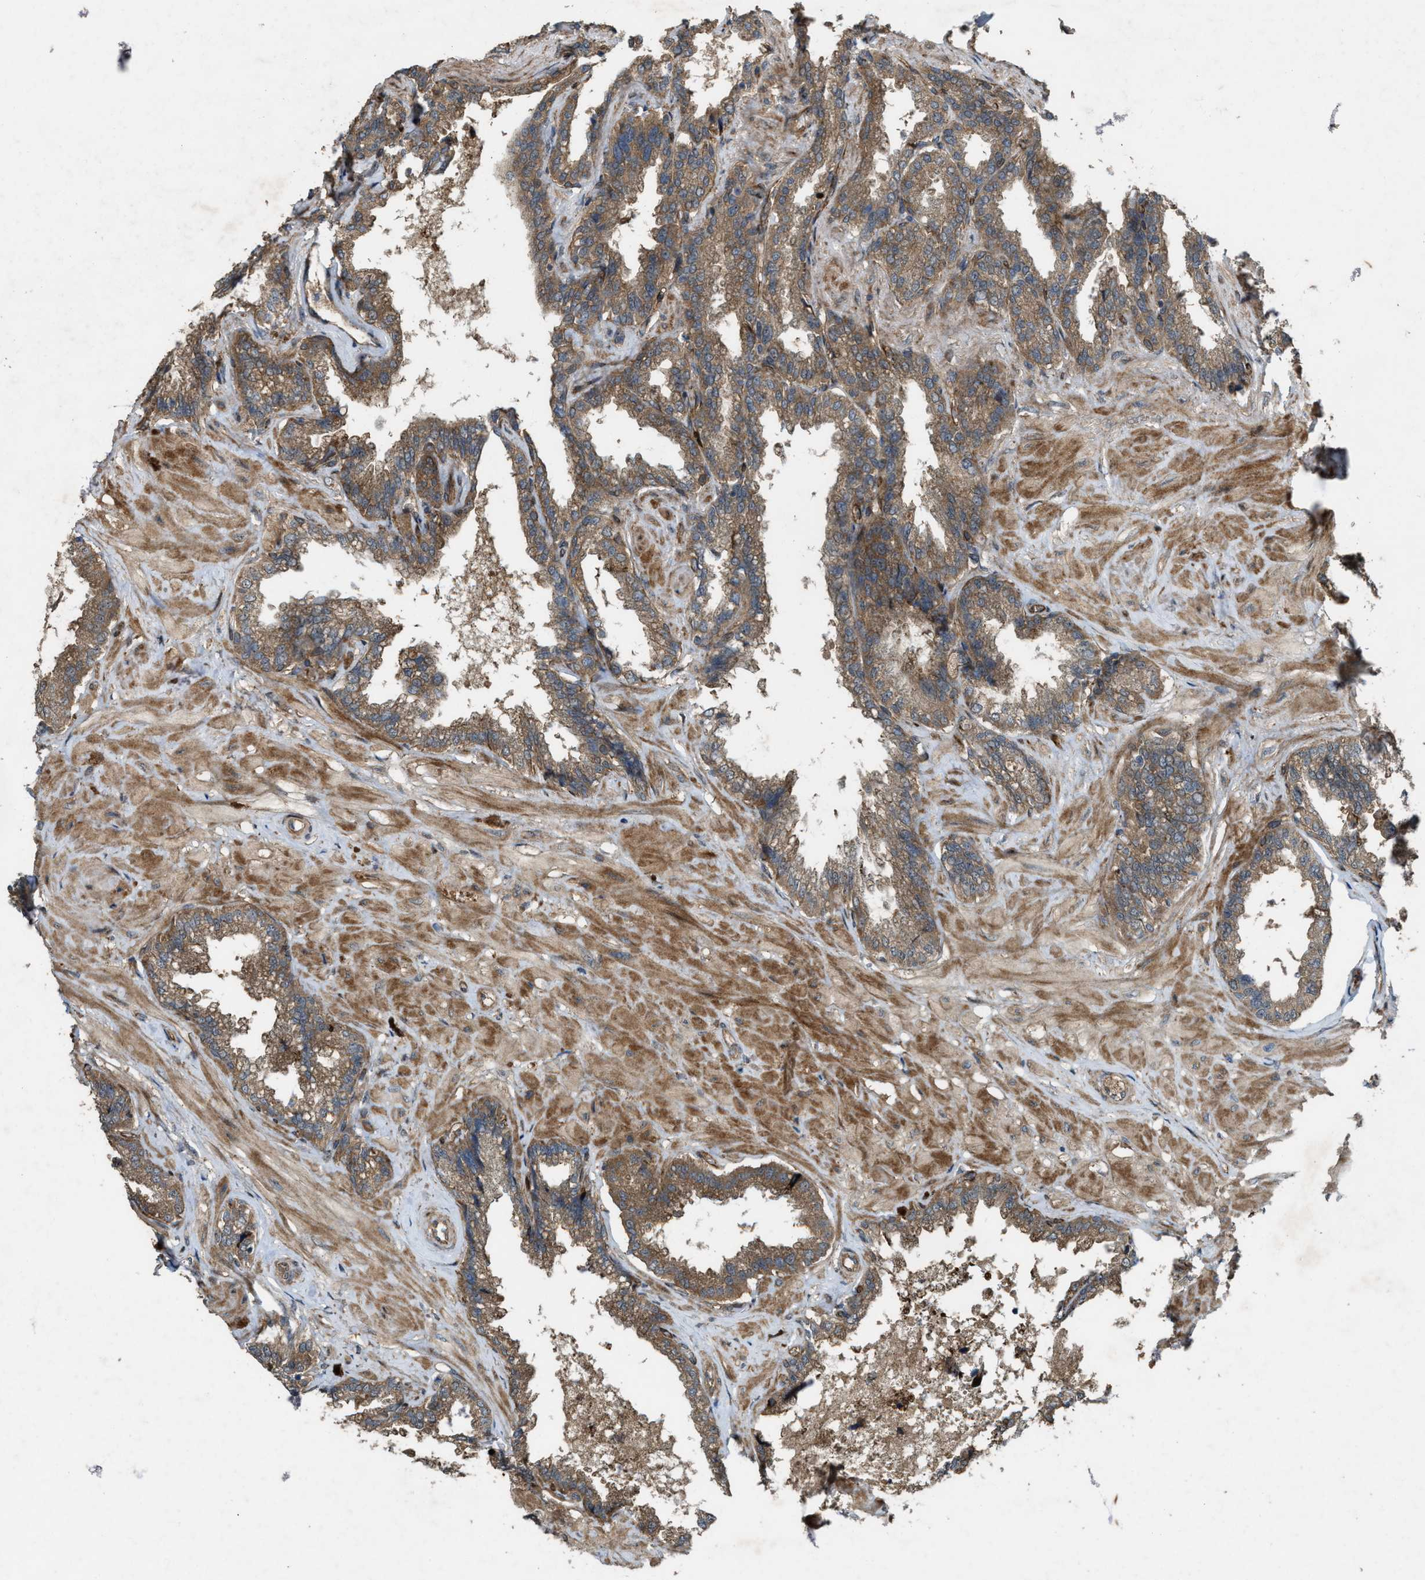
{"staining": {"intensity": "moderate", "quantity": ">75%", "location": "cytoplasmic/membranous"}, "tissue": "seminal vesicle", "cell_type": "Glandular cells", "image_type": "normal", "snomed": [{"axis": "morphology", "description": "Normal tissue, NOS"}, {"axis": "topography", "description": "Seminal veicle"}], "caption": "Protein staining demonstrates moderate cytoplasmic/membranous expression in about >75% of glandular cells in benign seminal vesicle.", "gene": "LRRC72", "patient": {"sex": "male", "age": 46}}